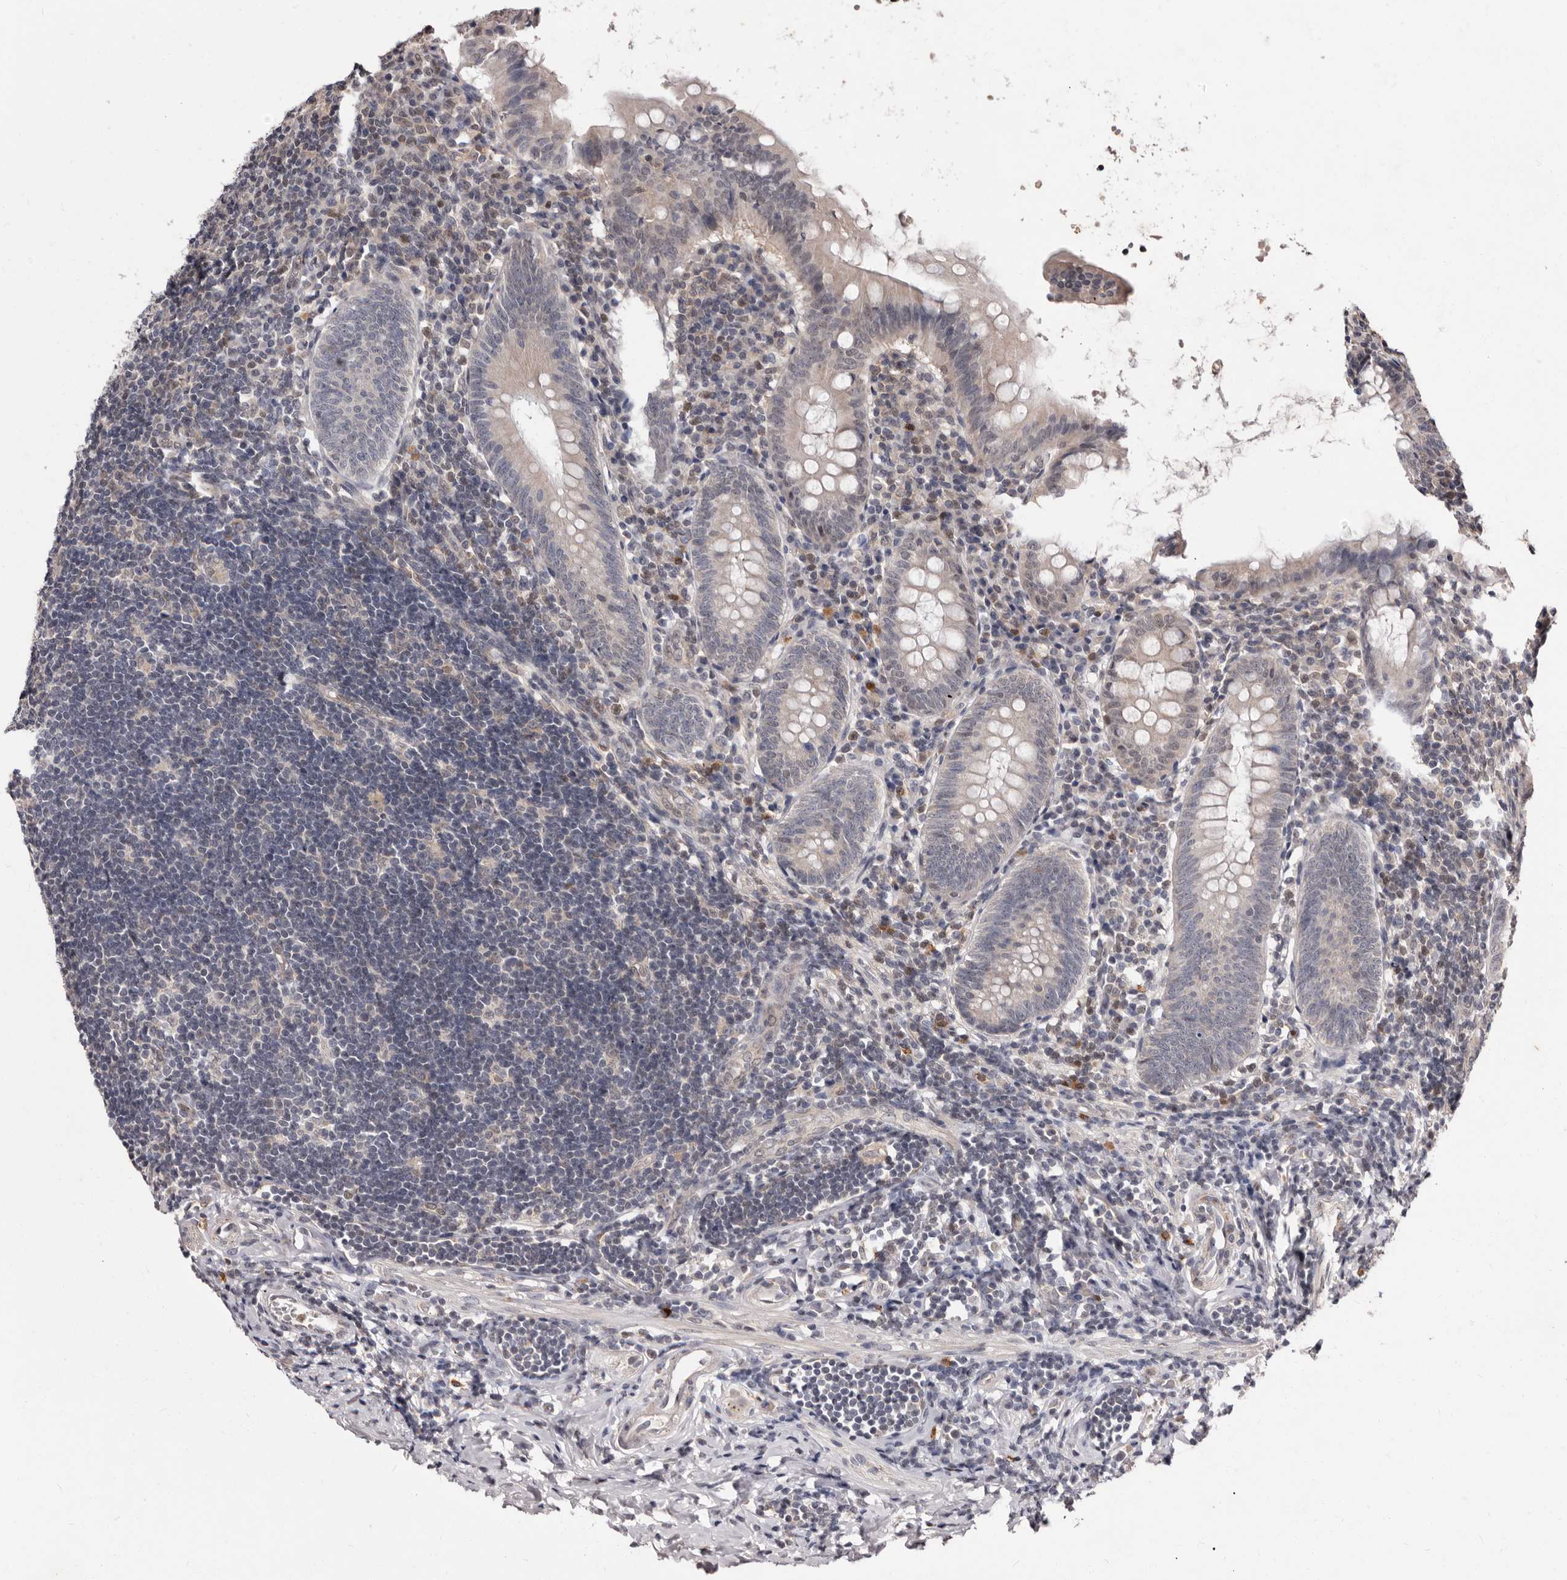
{"staining": {"intensity": "negative", "quantity": "none", "location": "none"}, "tissue": "appendix", "cell_type": "Glandular cells", "image_type": "normal", "snomed": [{"axis": "morphology", "description": "Normal tissue, NOS"}, {"axis": "topography", "description": "Appendix"}], "caption": "Glandular cells show no significant protein positivity in benign appendix. (Stains: DAB (3,3'-diaminobenzidine) immunohistochemistry (IHC) with hematoxylin counter stain, Microscopy: brightfield microscopy at high magnification).", "gene": "ACLY", "patient": {"sex": "female", "age": 54}}